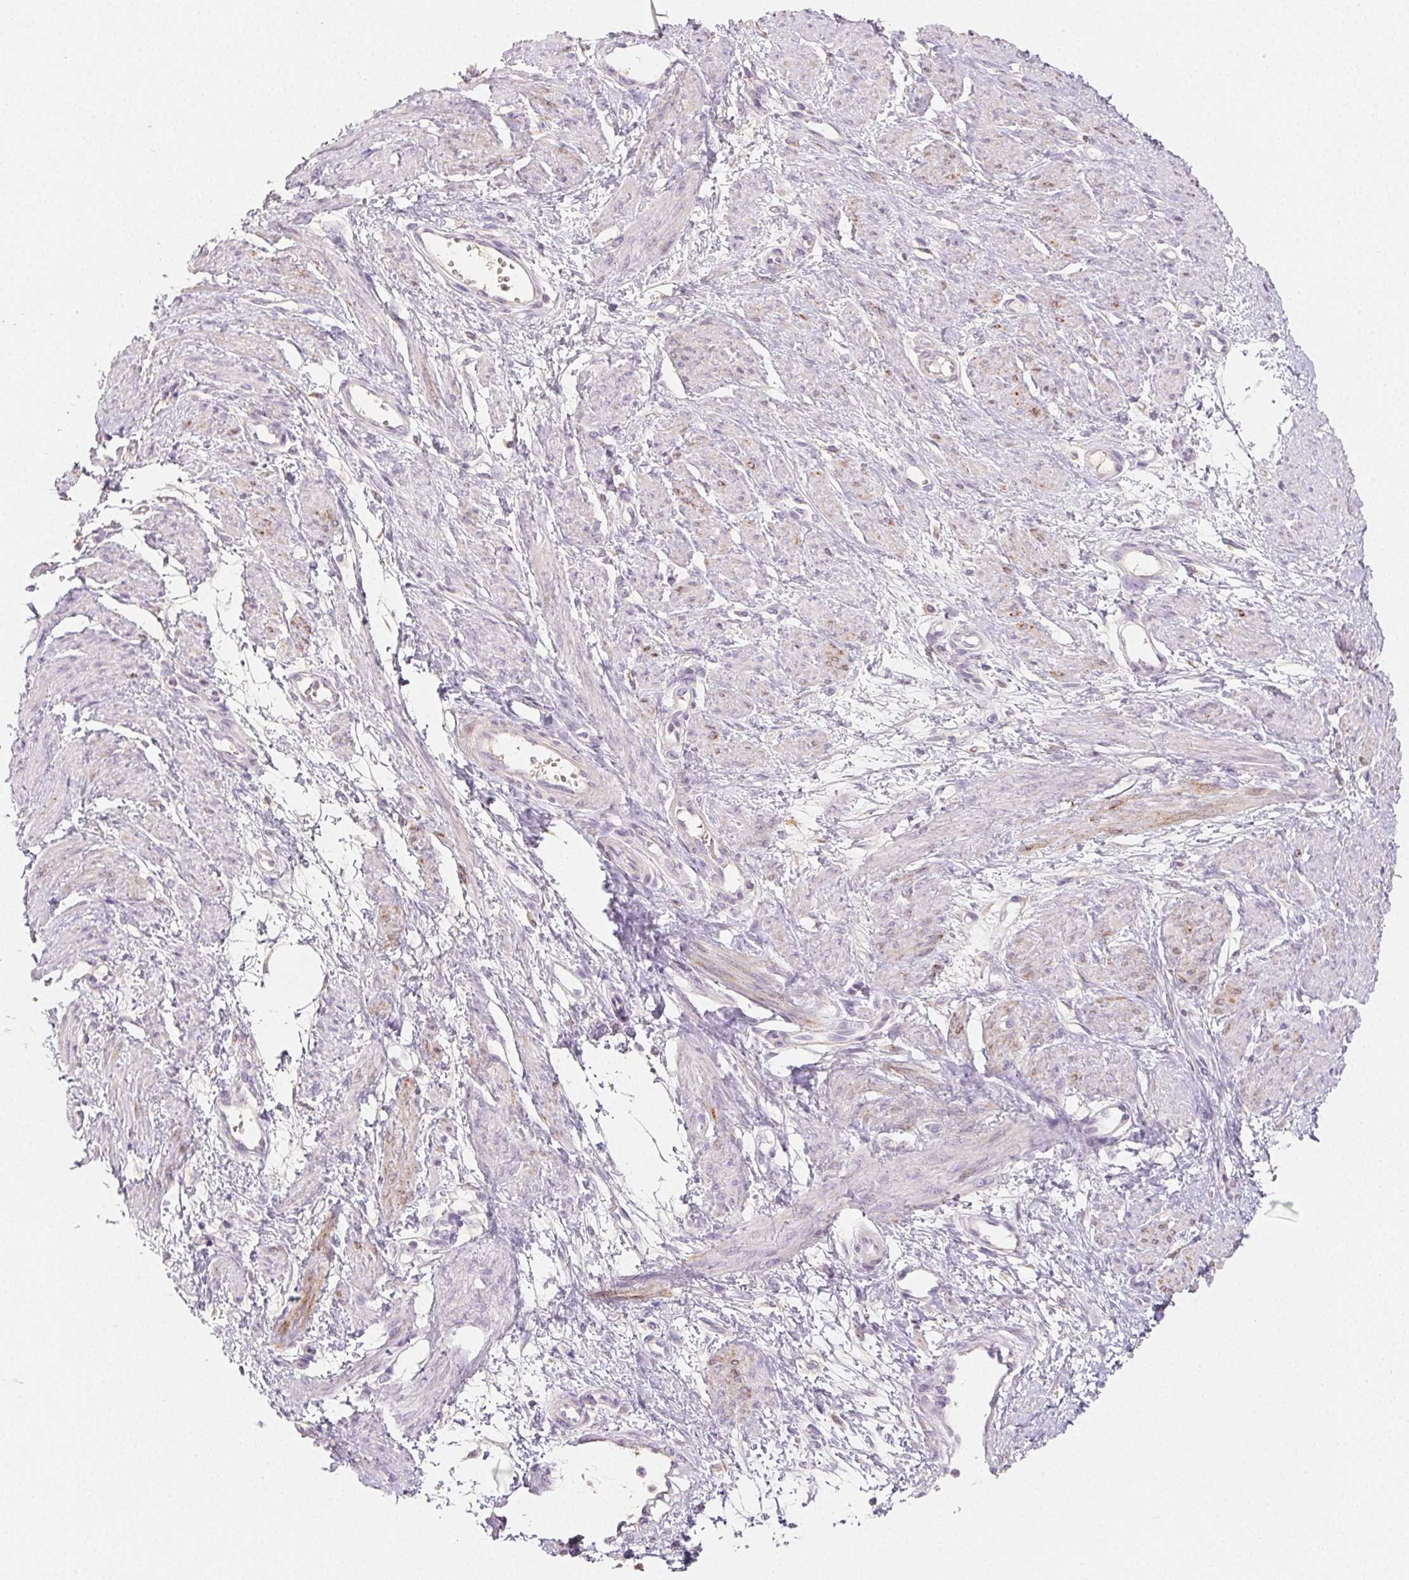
{"staining": {"intensity": "negative", "quantity": "none", "location": "none"}, "tissue": "smooth muscle", "cell_type": "Smooth muscle cells", "image_type": "normal", "snomed": [{"axis": "morphology", "description": "Normal tissue, NOS"}, {"axis": "topography", "description": "Smooth muscle"}, {"axis": "topography", "description": "Uterus"}], "caption": "This histopathology image is of unremarkable smooth muscle stained with immunohistochemistry (IHC) to label a protein in brown with the nuclei are counter-stained blue. There is no positivity in smooth muscle cells. The staining was performed using DAB (3,3'-diaminobenzidine) to visualize the protein expression in brown, while the nuclei were stained in blue with hematoxylin (Magnification: 20x).", "gene": "ACVR1B", "patient": {"sex": "female", "age": 39}}